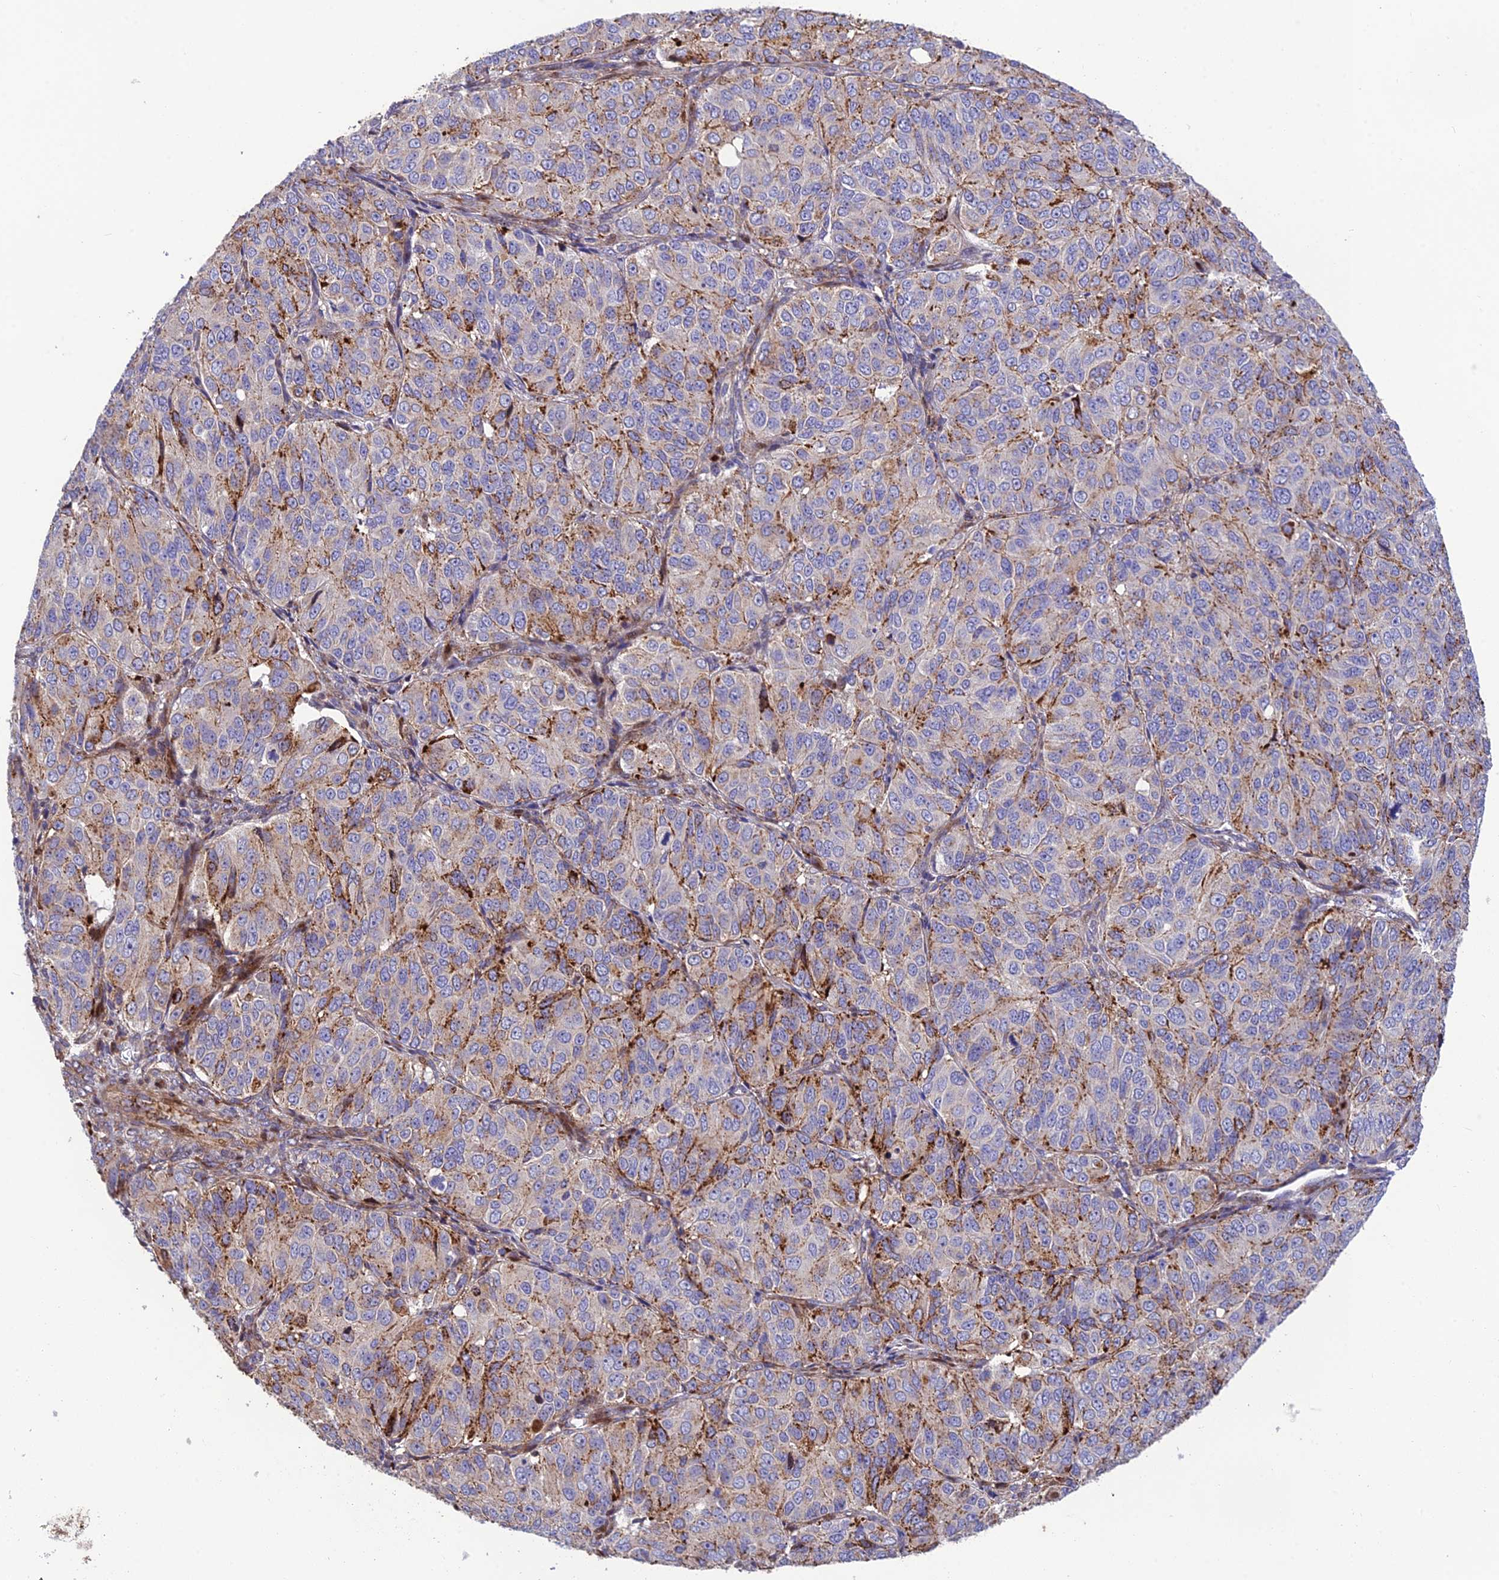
{"staining": {"intensity": "moderate", "quantity": "25%-75%", "location": "cytoplasmic/membranous"}, "tissue": "ovarian cancer", "cell_type": "Tumor cells", "image_type": "cancer", "snomed": [{"axis": "morphology", "description": "Carcinoma, endometroid"}, {"axis": "topography", "description": "Ovary"}], "caption": "Ovarian cancer stained for a protein demonstrates moderate cytoplasmic/membranous positivity in tumor cells.", "gene": "CPSF4L", "patient": {"sex": "female", "age": 51}}